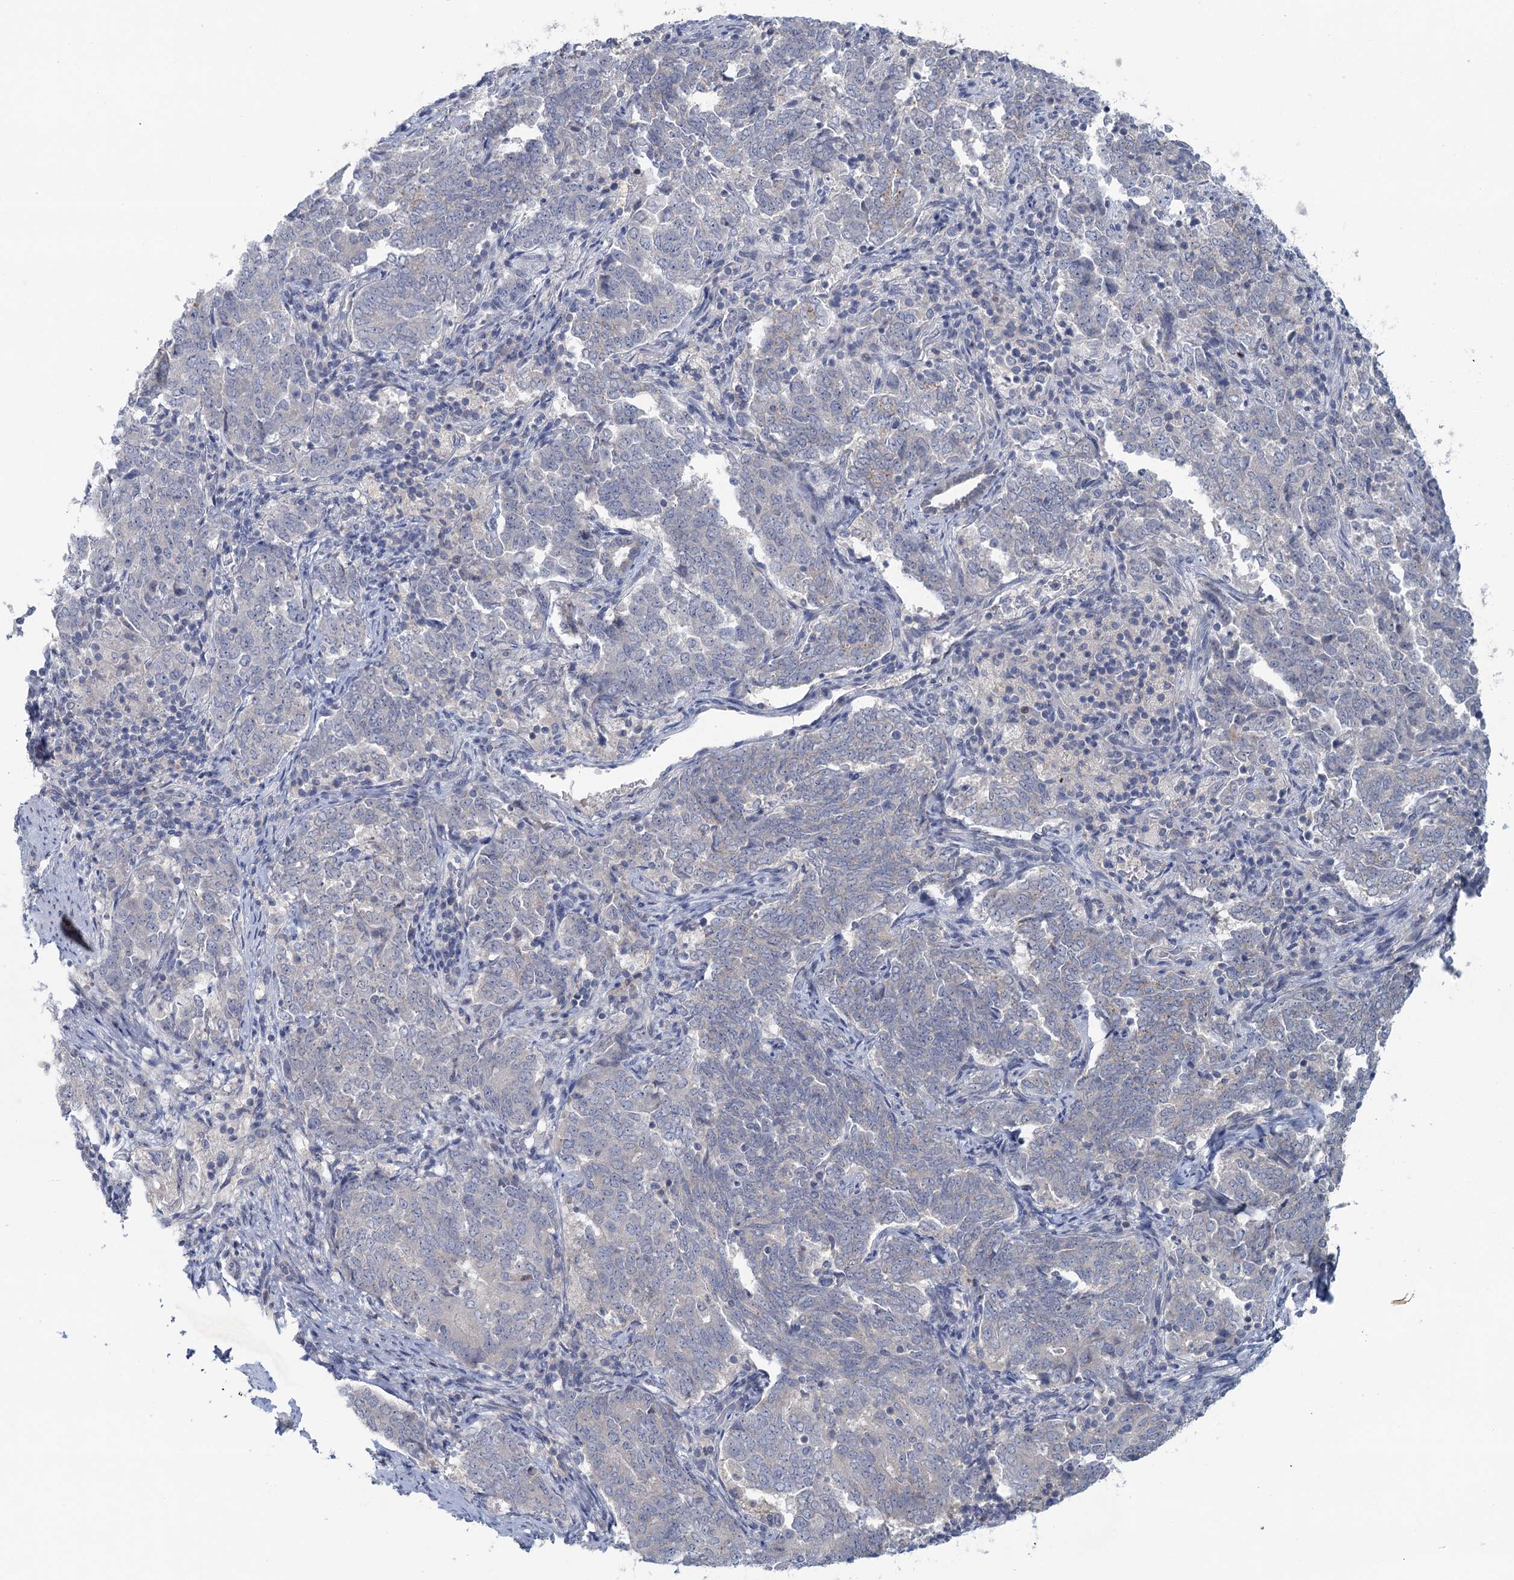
{"staining": {"intensity": "negative", "quantity": "none", "location": "none"}, "tissue": "endometrial cancer", "cell_type": "Tumor cells", "image_type": "cancer", "snomed": [{"axis": "morphology", "description": "Adenocarcinoma, NOS"}, {"axis": "topography", "description": "Endometrium"}], "caption": "Protein analysis of endometrial cancer exhibits no significant positivity in tumor cells.", "gene": "MYO7B", "patient": {"sex": "female", "age": 80}}